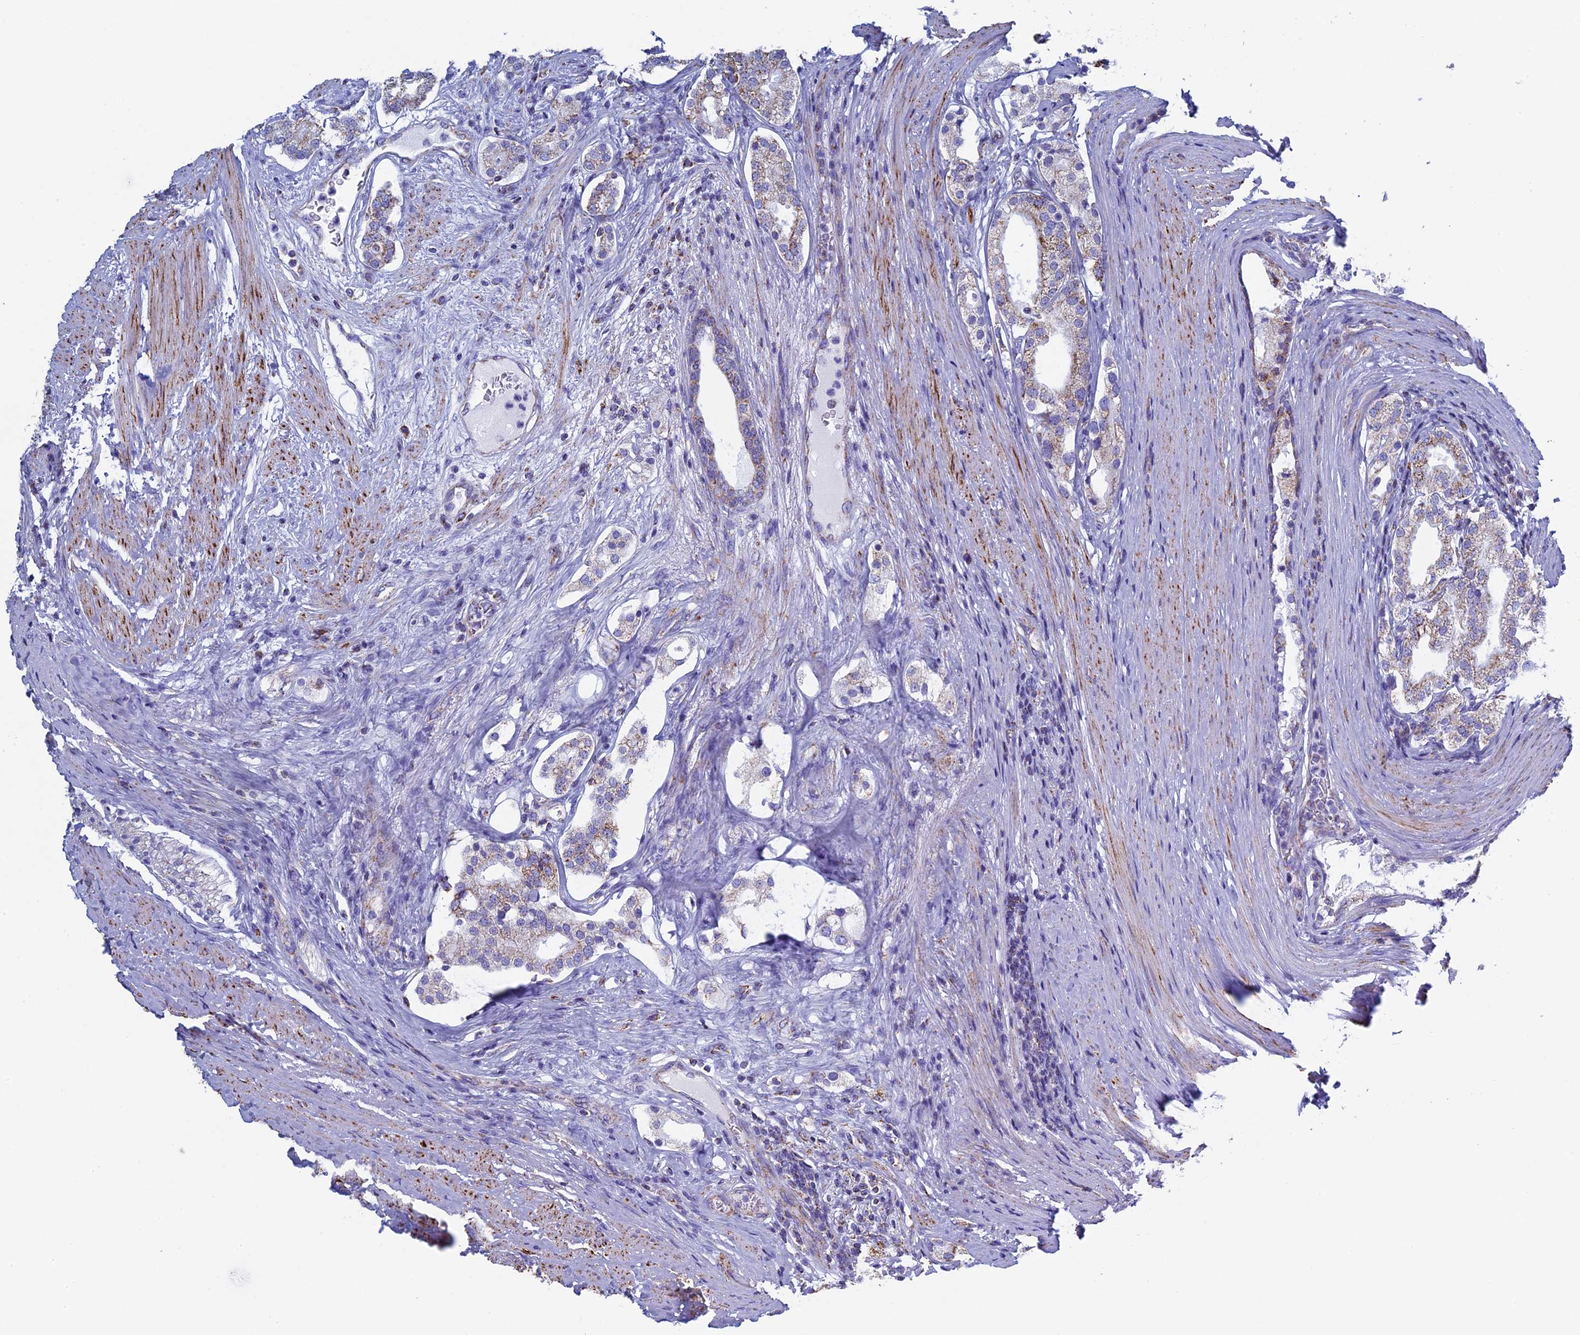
{"staining": {"intensity": "moderate", "quantity": "25%-75%", "location": "cytoplasmic/membranous"}, "tissue": "prostate cancer", "cell_type": "Tumor cells", "image_type": "cancer", "snomed": [{"axis": "morphology", "description": "Adenocarcinoma, High grade"}, {"axis": "topography", "description": "Prostate"}], "caption": "Immunohistochemistry (DAB (3,3'-diaminobenzidine)) staining of human prostate cancer exhibits moderate cytoplasmic/membranous protein positivity in about 25%-75% of tumor cells.", "gene": "UQCRFS1", "patient": {"sex": "male", "age": 69}}